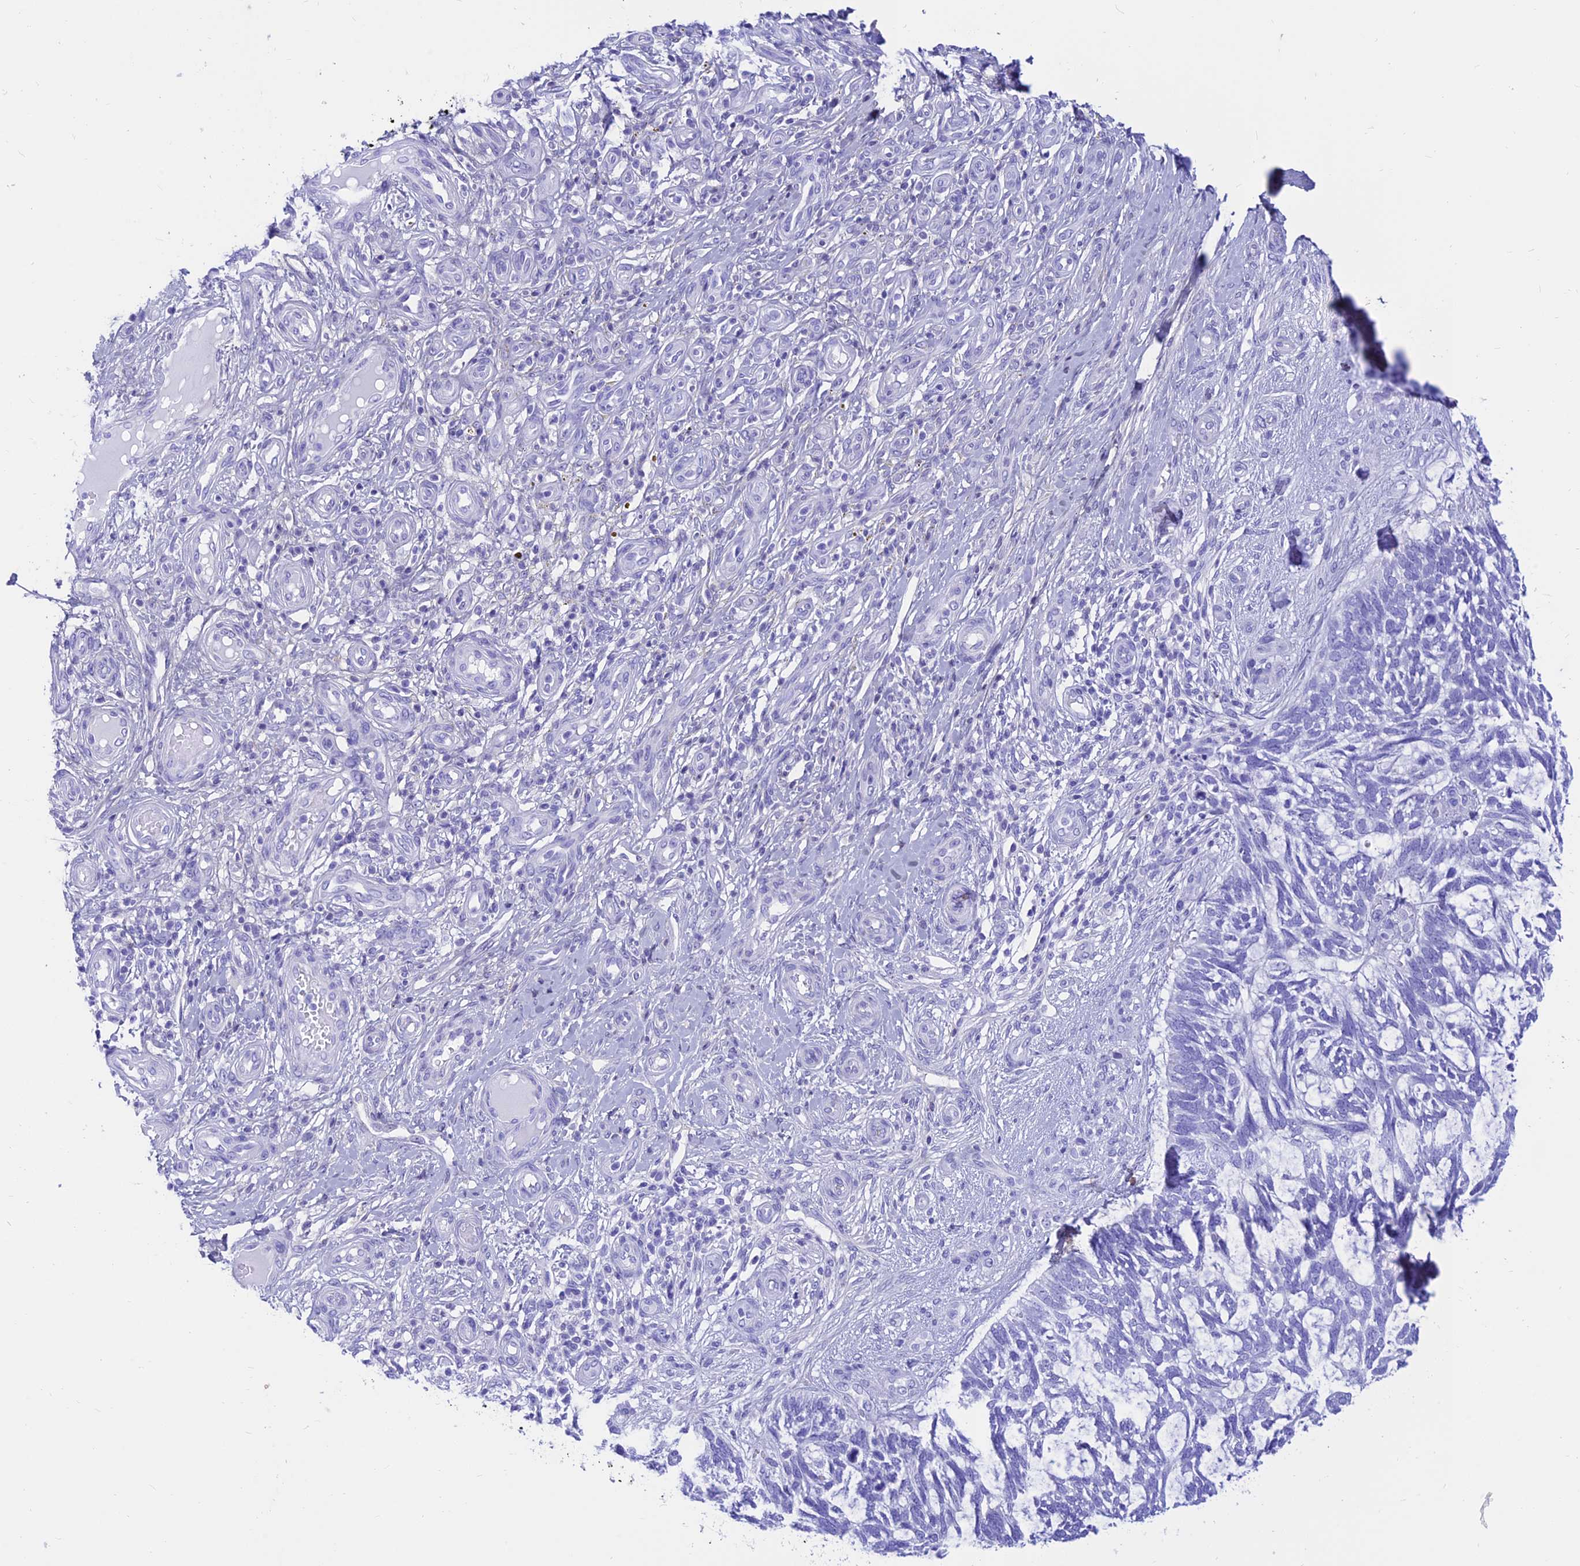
{"staining": {"intensity": "negative", "quantity": "none", "location": "none"}, "tissue": "skin cancer", "cell_type": "Tumor cells", "image_type": "cancer", "snomed": [{"axis": "morphology", "description": "Basal cell carcinoma"}, {"axis": "topography", "description": "Skin"}], "caption": "This is an immunohistochemistry (IHC) image of skin basal cell carcinoma. There is no expression in tumor cells.", "gene": "PRNP", "patient": {"sex": "male", "age": 88}}